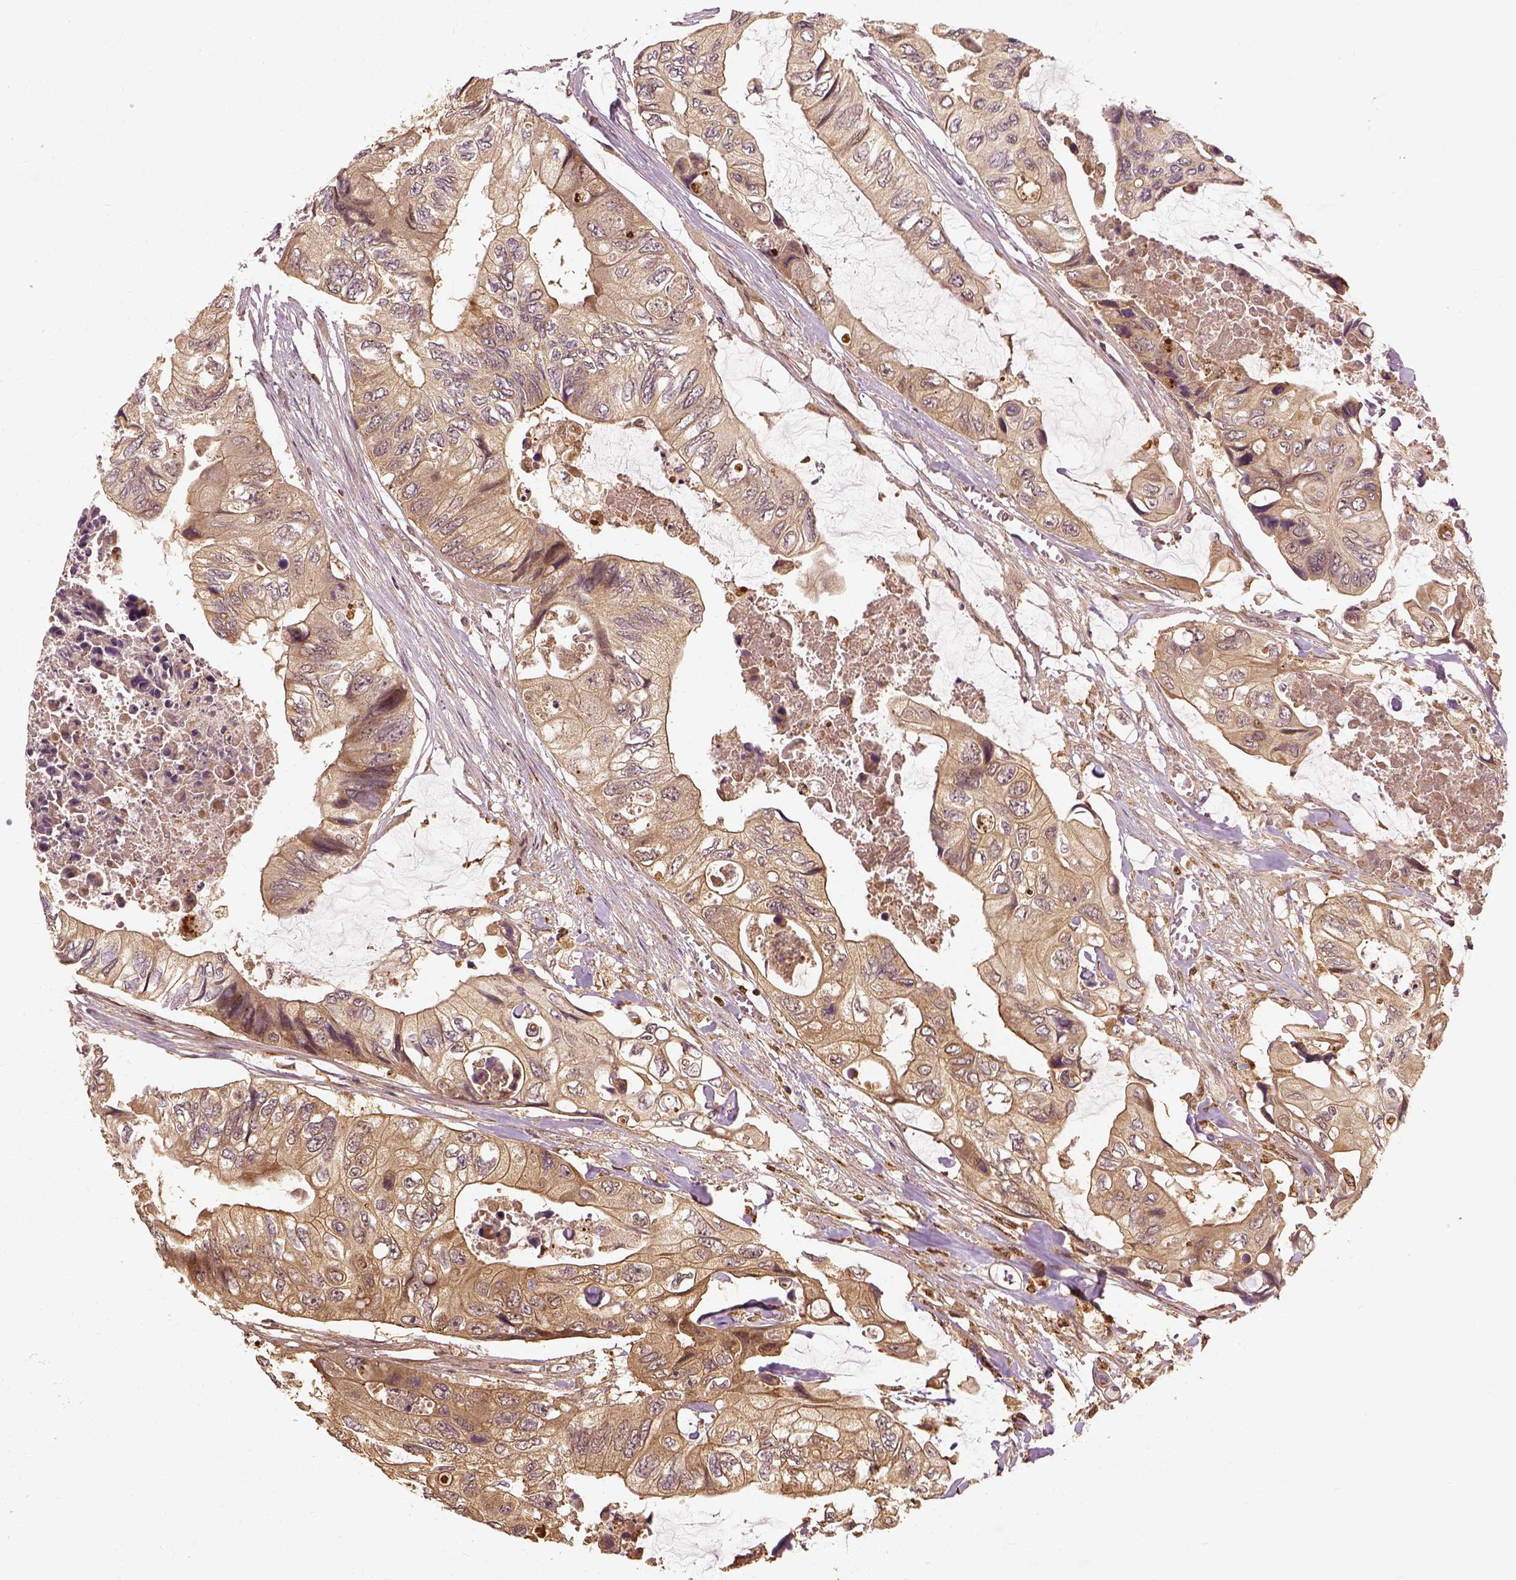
{"staining": {"intensity": "moderate", "quantity": ">75%", "location": "cytoplasmic/membranous"}, "tissue": "colorectal cancer", "cell_type": "Tumor cells", "image_type": "cancer", "snomed": [{"axis": "morphology", "description": "Adenocarcinoma, NOS"}, {"axis": "topography", "description": "Rectum"}], "caption": "Immunohistochemical staining of adenocarcinoma (colorectal) shows medium levels of moderate cytoplasmic/membranous protein staining in approximately >75% of tumor cells.", "gene": "VEGFA", "patient": {"sex": "male", "age": 63}}